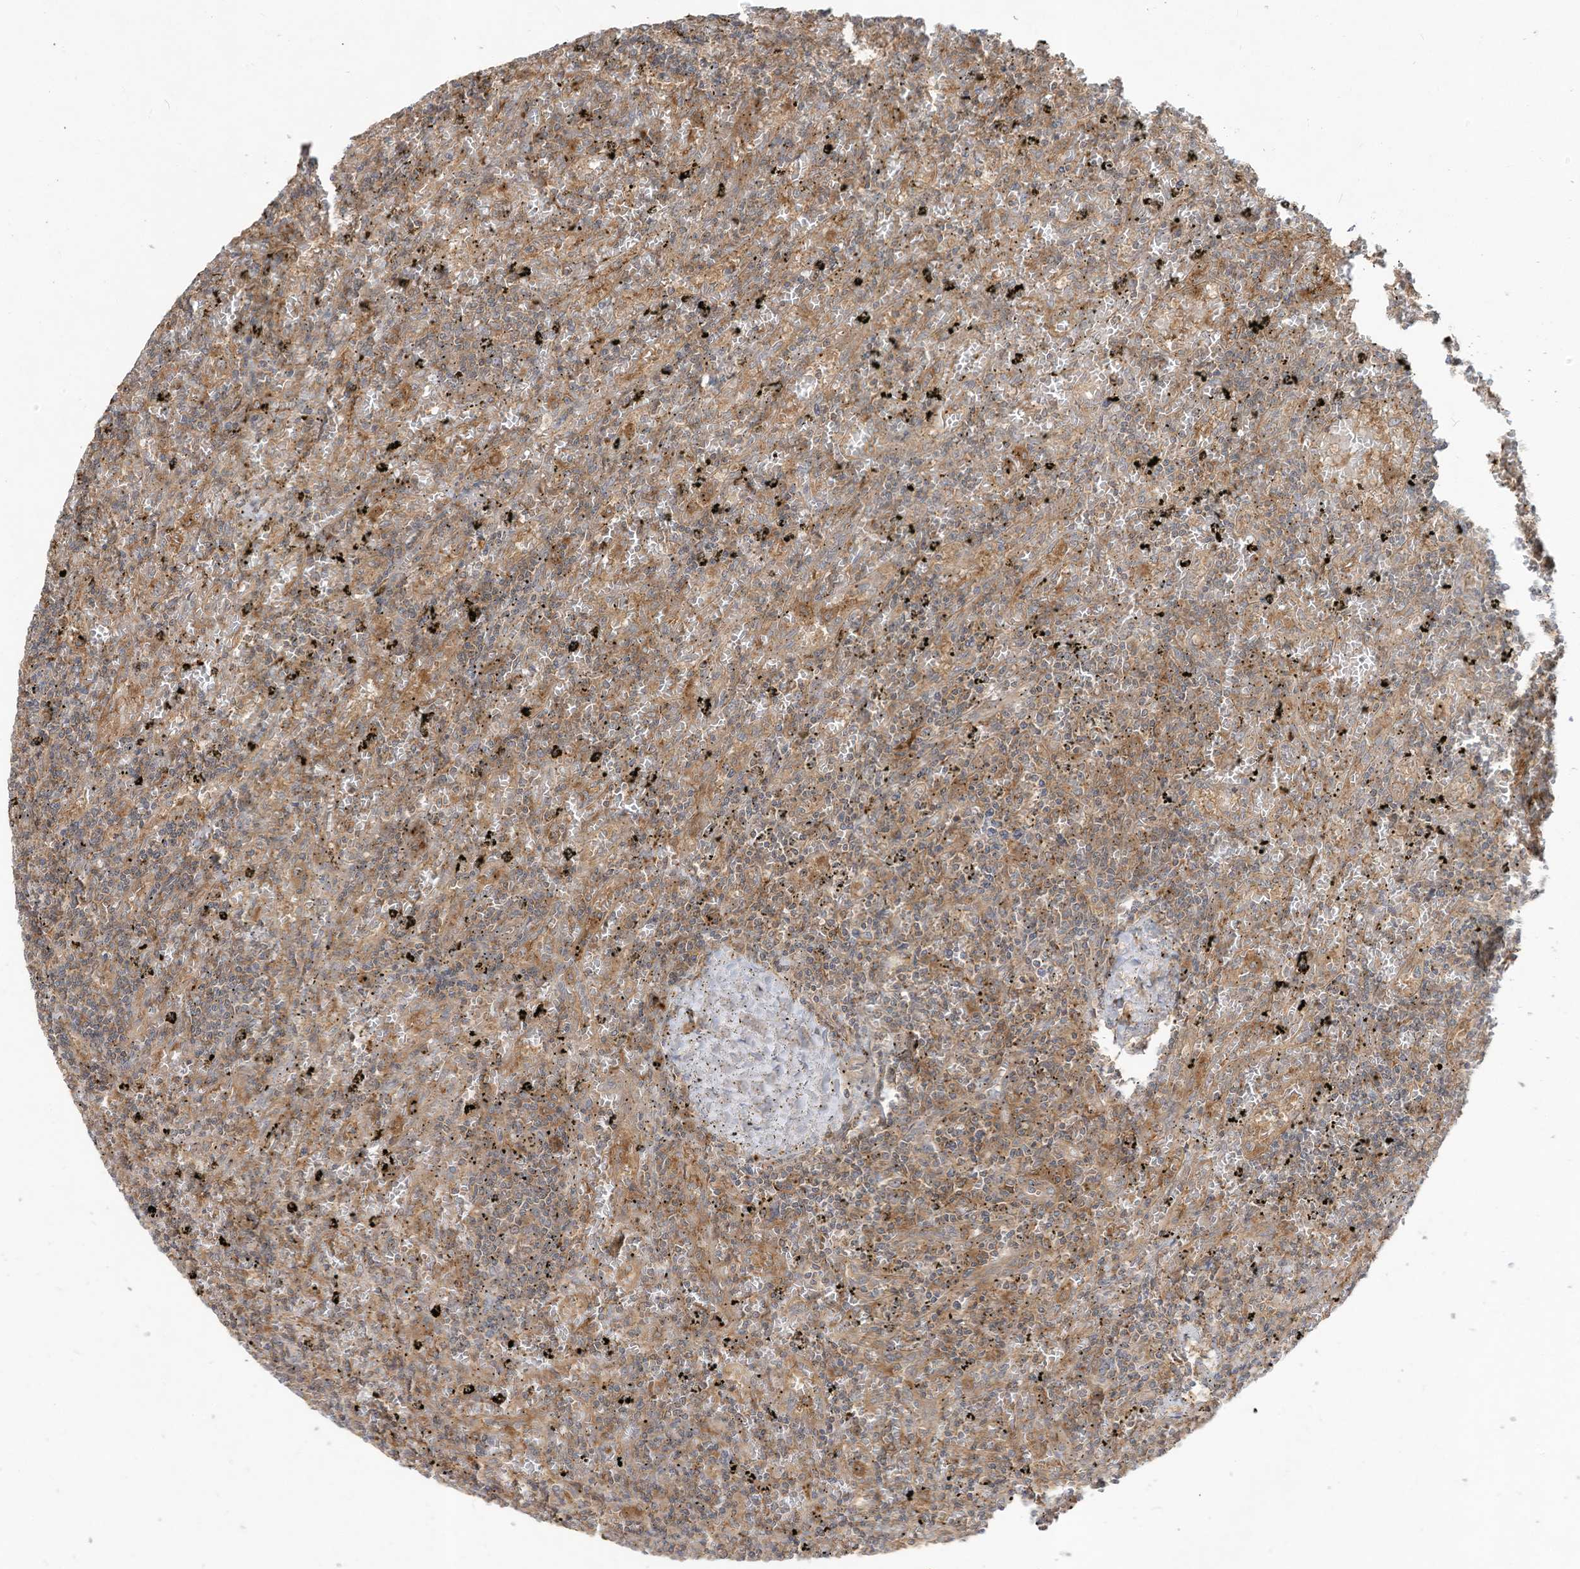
{"staining": {"intensity": "weak", "quantity": "25%-75%", "location": "cytoplasmic/membranous"}, "tissue": "lymphoma", "cell_type": "Tumor cells", "image_type": "cancer", "snomed": [{"axis": "morphology", "description": "Malignant lymphoma, non-Hodgkin's type, Low grade"}, {"axis": "topography", "description": "Spleen"}], "caption": "Immunohistochemistry (IHC) of human lymphoma displays low levels of weak cytoplasmic/membranous staining in about 25%-75% of tumor cells. (brown staining indicates protein expression, while blue staining denotes nuclei).", "gene": "LDAH", "patient": {"sex": "male", "age": 76}}